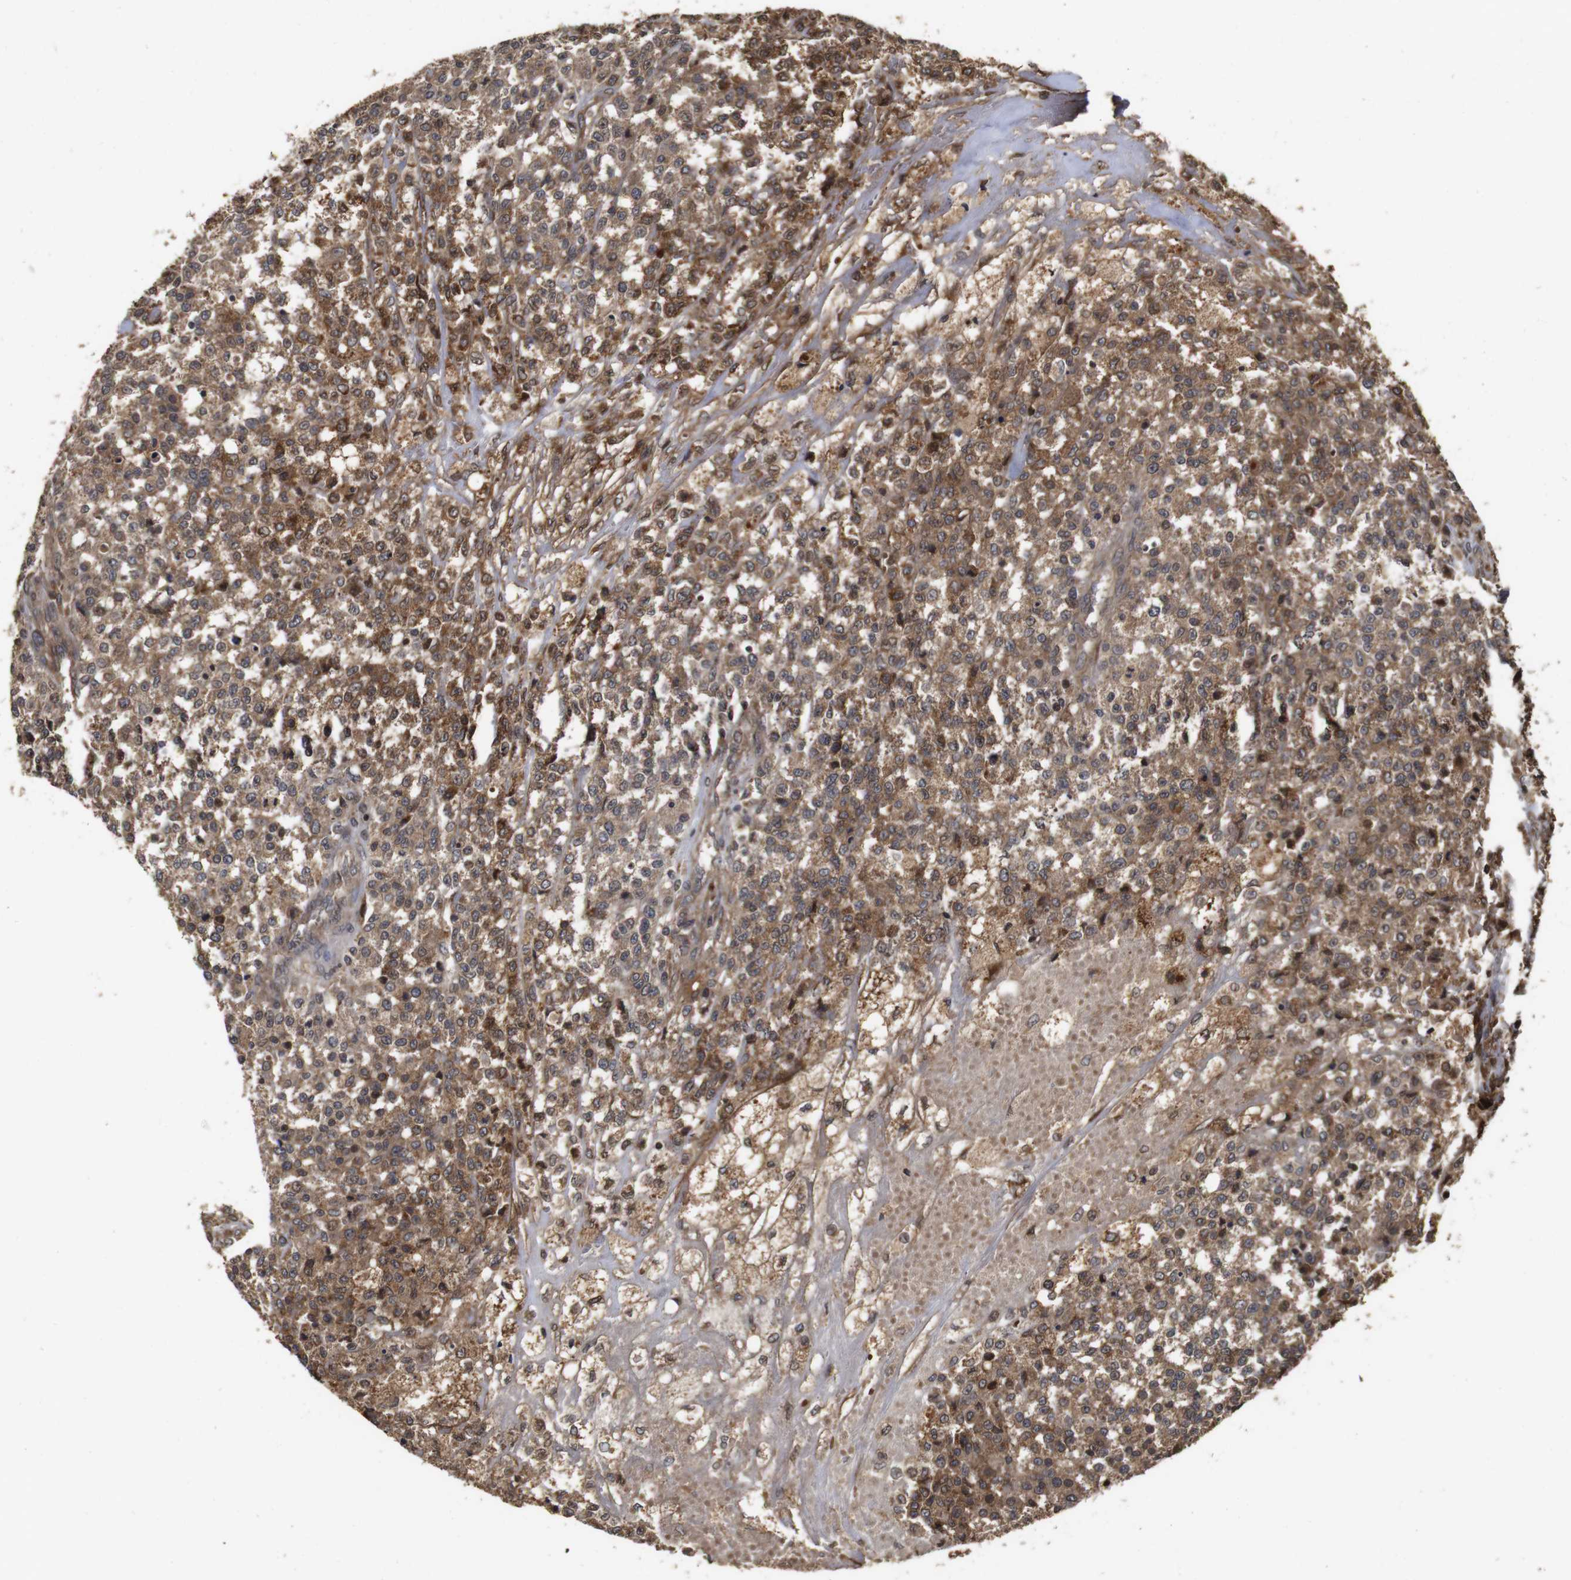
{"staining": {"intensity": "moderate", "quantity": ">75%", "location": "cytoplasmic/membranous"}, "tissue": "testis cancer", "cell_type": "Tumor cells", "image_type": "cancer", "snomed": [{"axis": "morphology", "description": "Seminoma, NOS"}, {"axis": "topography", "description": "Testis"}], "caption": "IHC histopathology image of testis seminoma stained for a protein (brown), which exhibits medium levels of moderate cytoplasmic/membranous positivity in about >75% of tumor cells.", "gene": "PTPN14", "patient": {"sex": "male", "age": 59}}